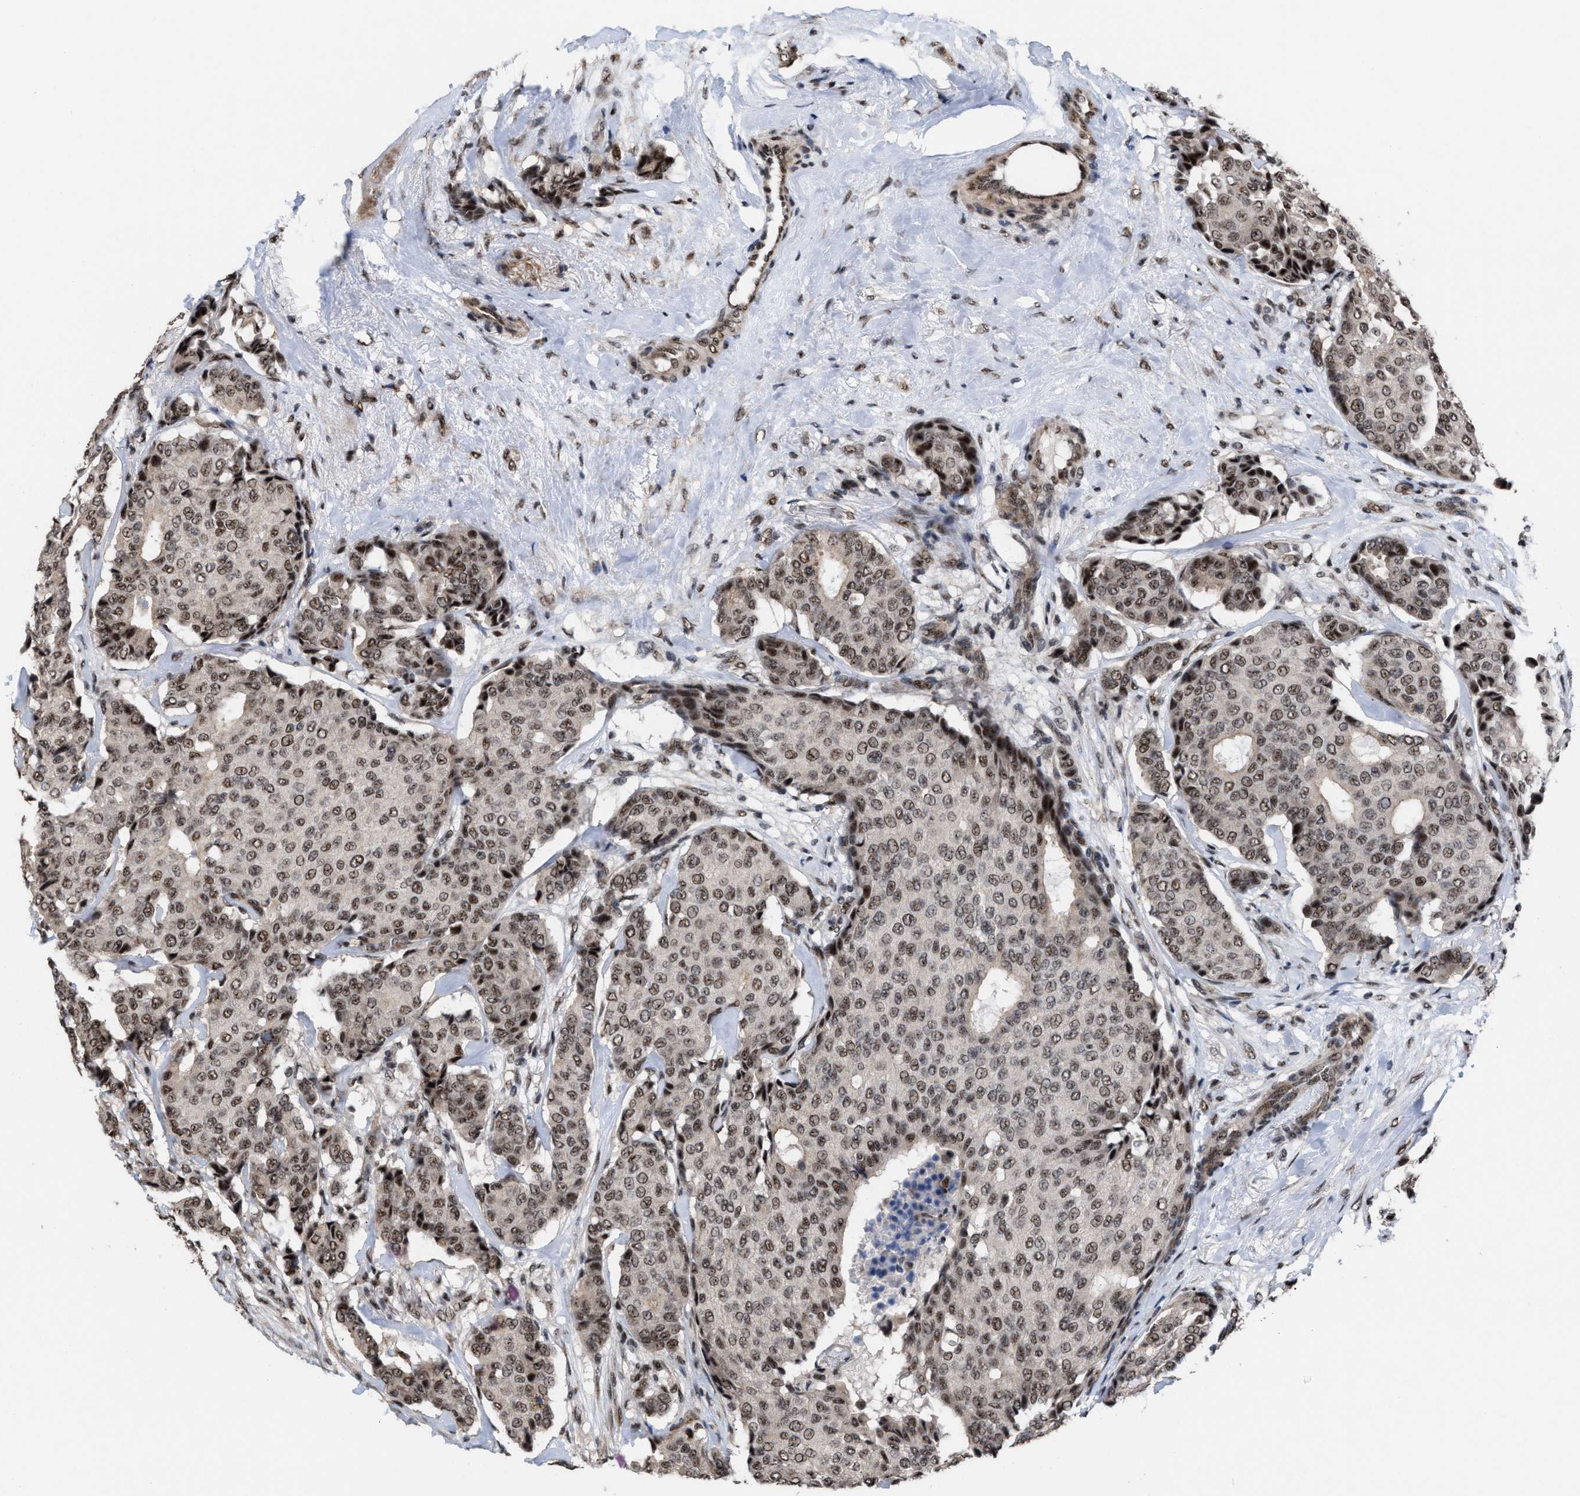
{"staining": {"intensity": "moderate", "quantity": ">75%", "location": "nuclear"}, "tissue": "breast cancer", "cell_type": "Tumor cells", "image_type": "cancer", "snomed": [{"axis": "morphology", "description": "Duct carcinoma"}, {"axis": "topography", "description": "Breast"}], "caption": "High-power microscopy captured an immunohistochemistry (IHC) photomicrograph of breast invasive ductal carcinoma, revealing moderate nuclear expression in approximately >75% of tumor cells.", "gene": "EIF4A3", "patient": {"sex": "female", "age": 75}}